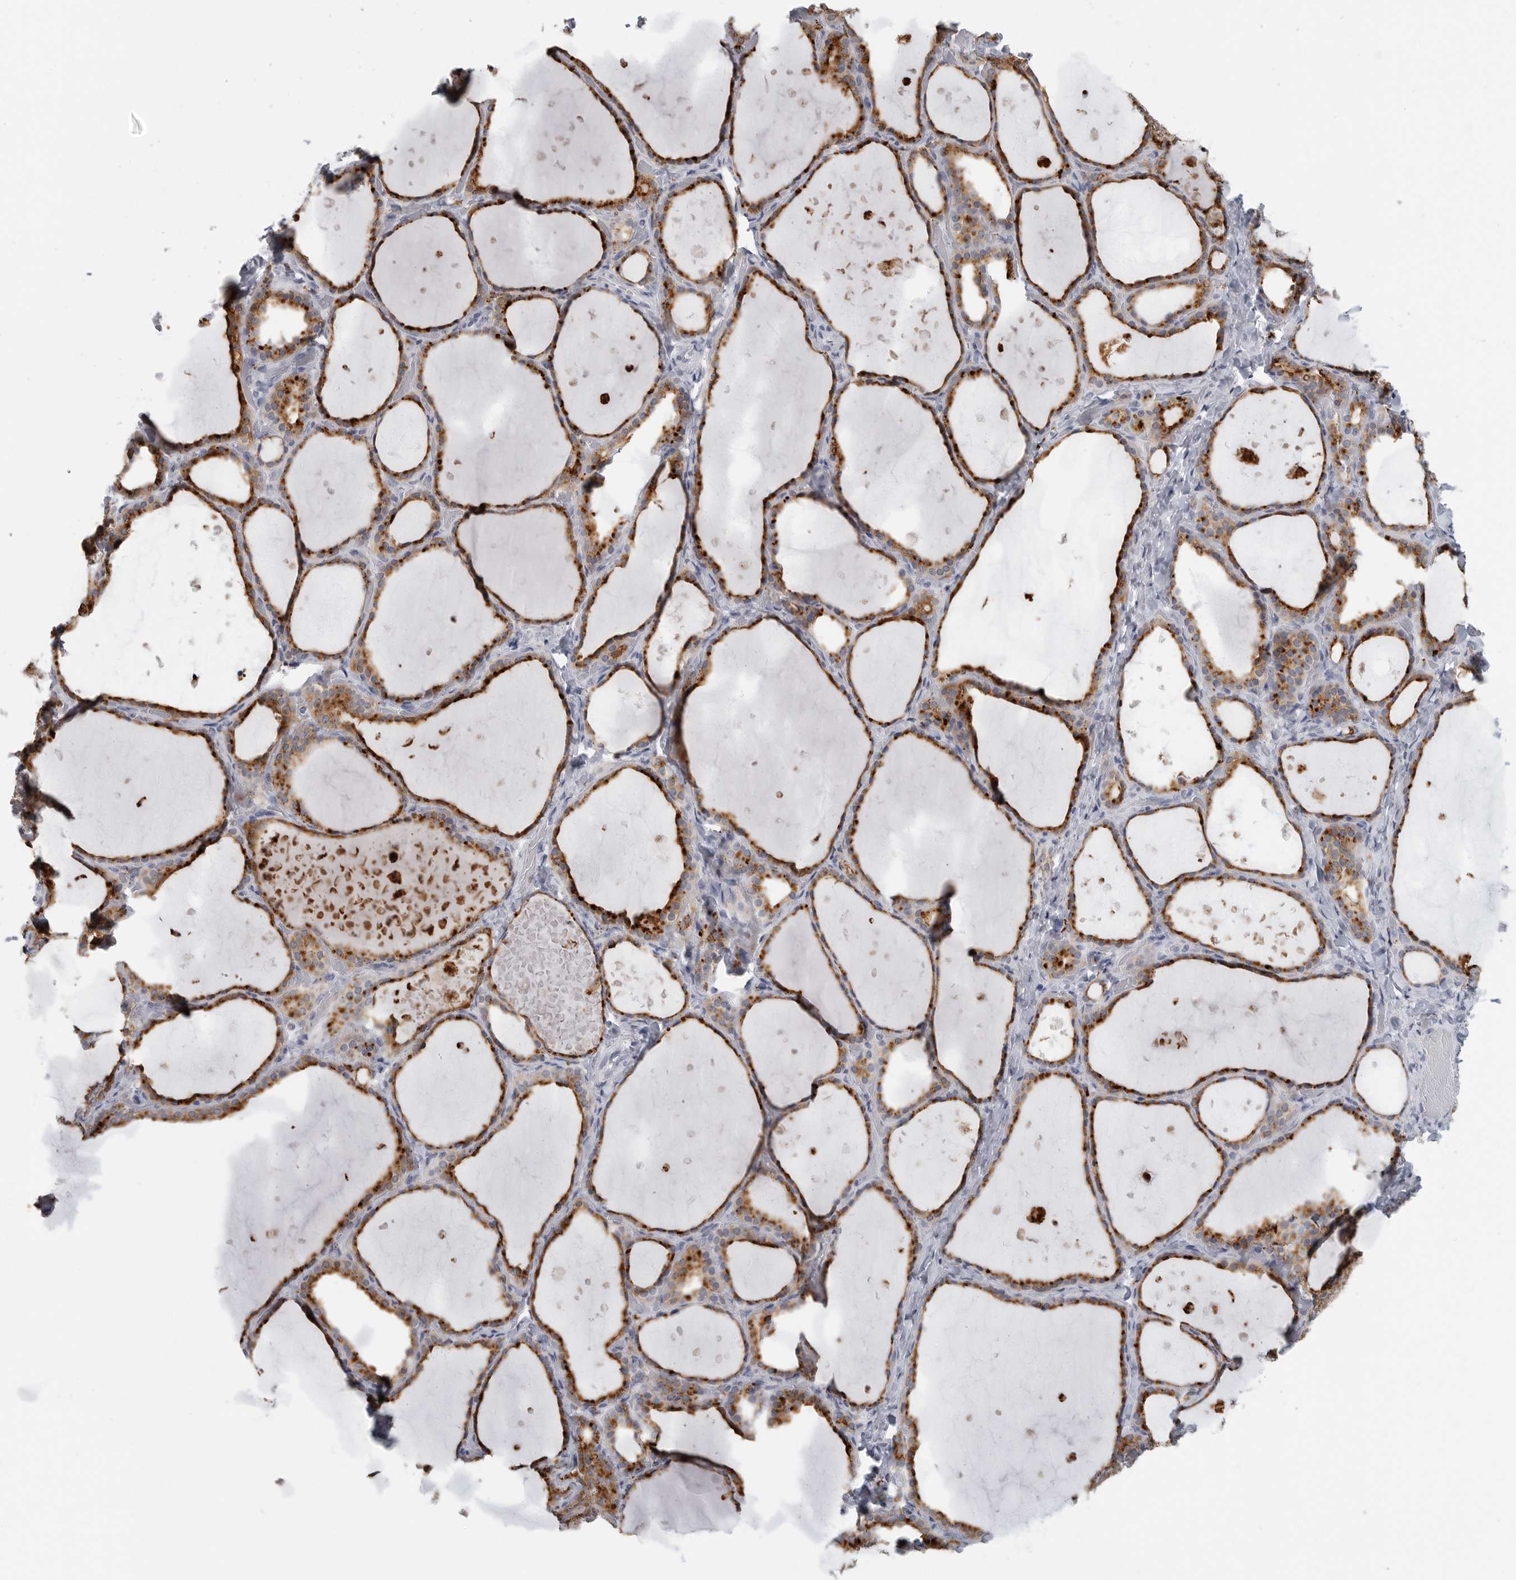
{"staining": {"intensity": "strong", "quantity": ">75%", "location": "cytoplasmic/membranous"}, "tissue": "thyroid gland", "cell_type": "Glandular cells", "image_type": "normal", "snomed": [{"axis": "morphology", "description": "Normal tissue, NOS"}, {"axis": "topography", "description": "Thyroid gland"}], "caption": "Approximately >75% of glandular cells in benign human thyroid gland display strong cytoplasmic/membranous protein staining as visualized by brown immunohistochemical staining.", "gene": "IFI30", "patient": {"sex": "female", "age": 44}}